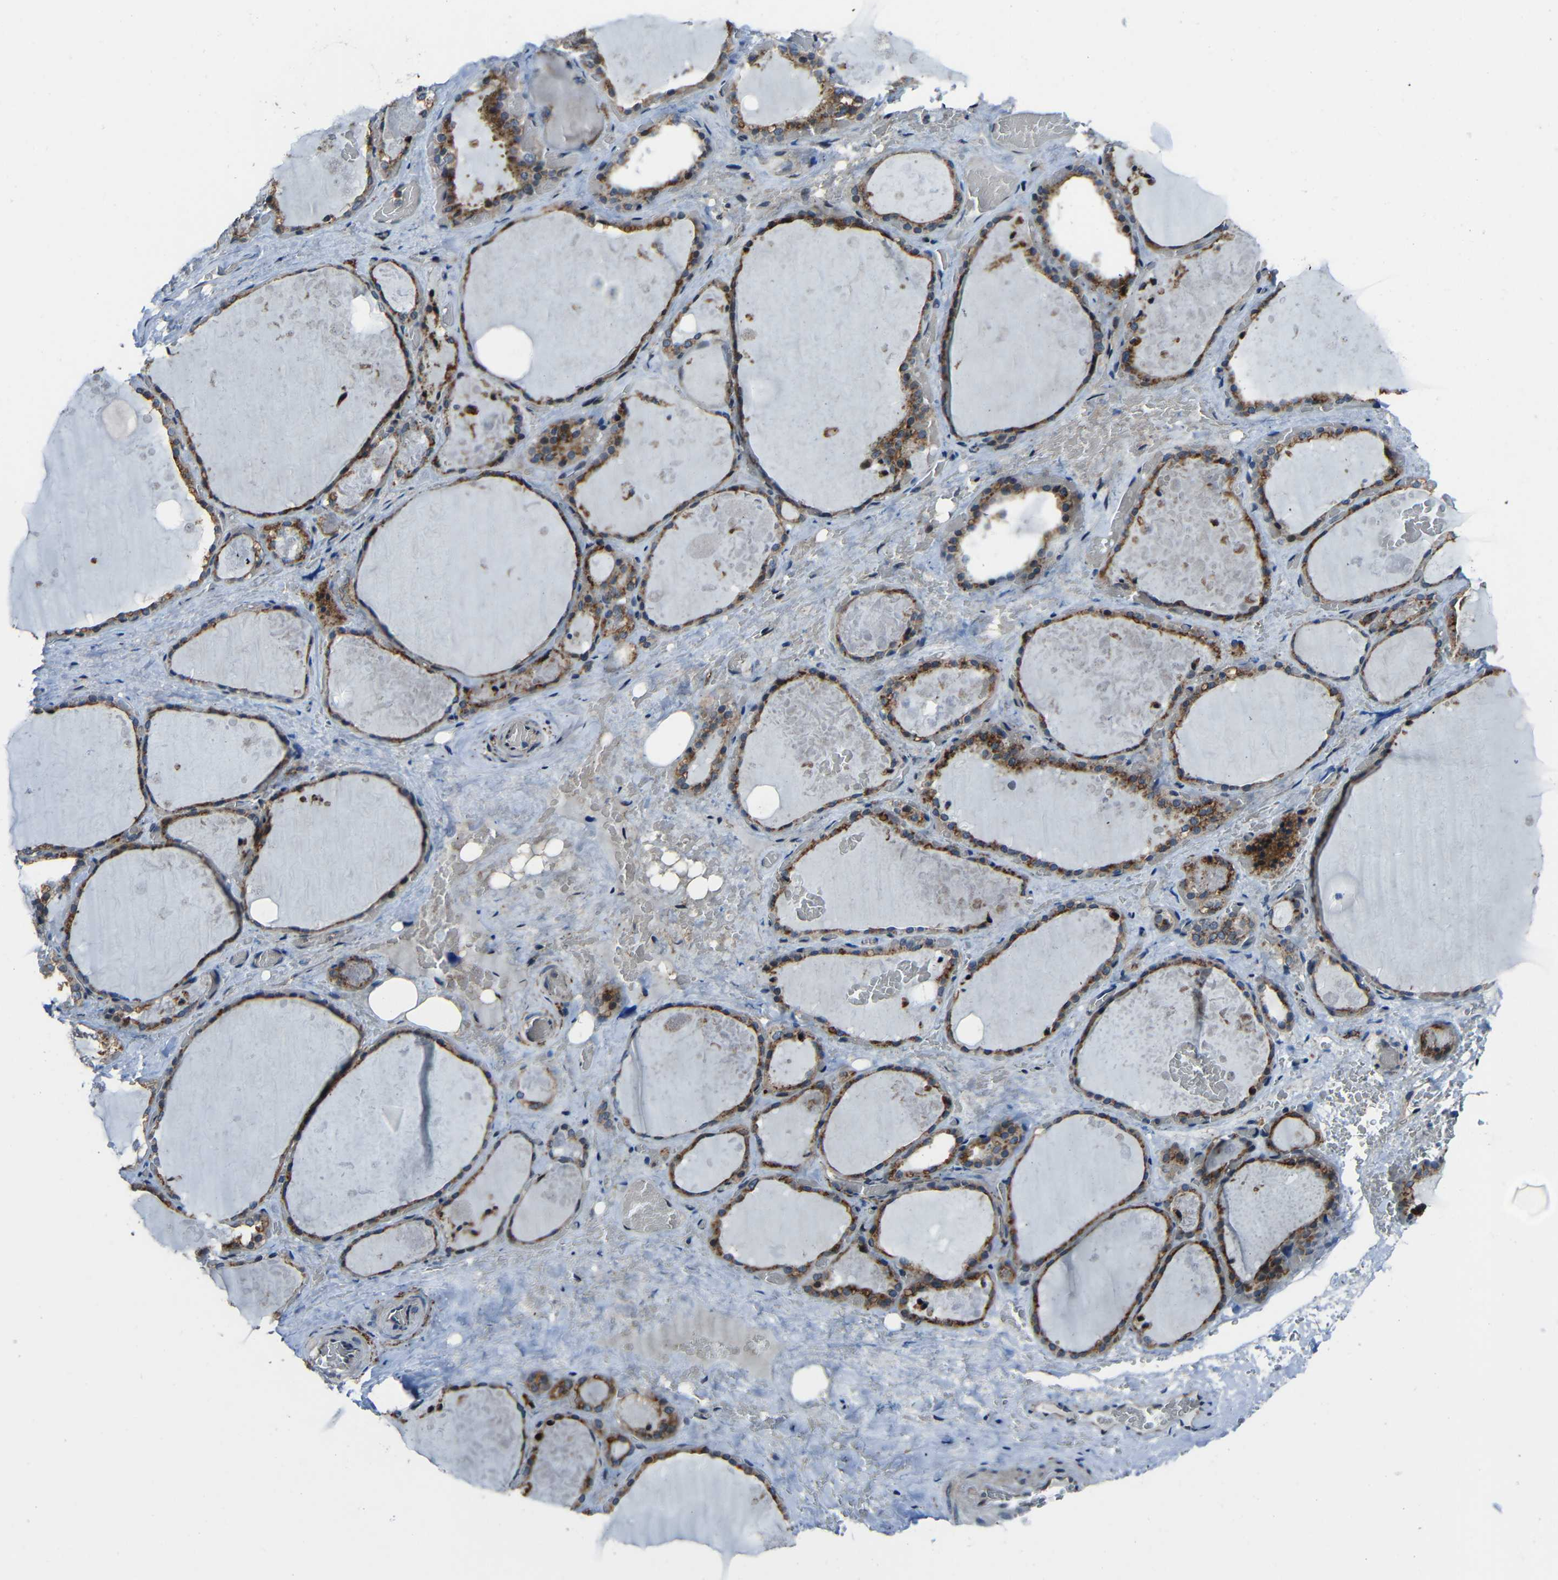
{"staining": {"intensity": "strong", "quantity": ">75%", "location": "cytoplasmic/membranous"}, "tissue": "thyroid gland", "cell_type": "Glandular cells", "image_type": "normal", "snomed": [{"axis": "morphology", "description": "Normal tissue, NOS"}, {"axis": "topography", "description": "Thyroid gland"}], "caption": "Immunohistochemistry image of benign human thyroid gland stained for a protein (brown), which displays high levels of strong cytoplasmic/membranous positivity in about >75% of glandular cells.", "gene": "DNAJC5", "patient": {"sex": "male", "age": 61}}